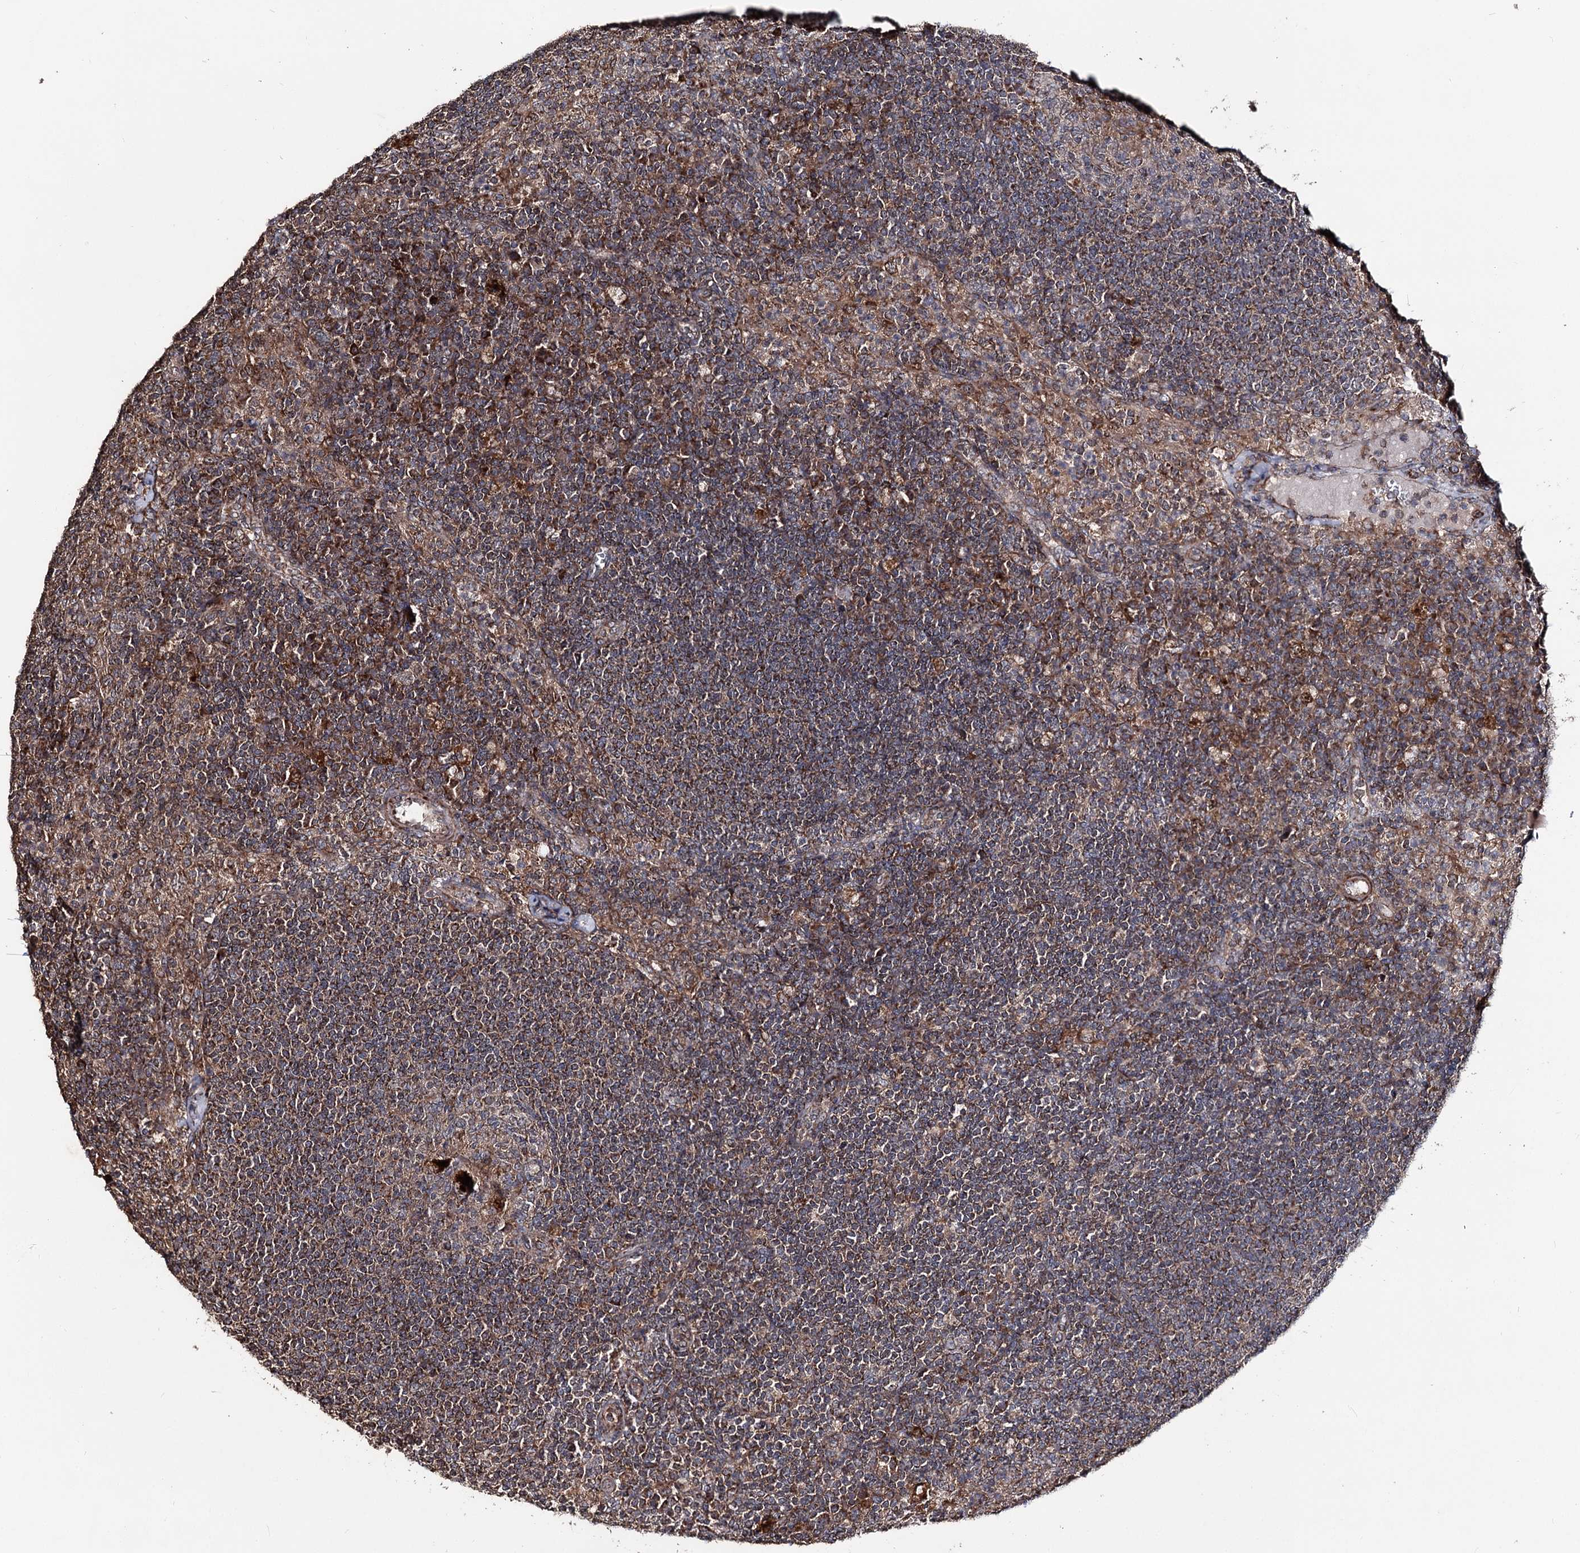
{"staining": {"intensity": "weak", "quantity": "<25%", "location": "cytoplasmic/membranous"}, "tissue": "lymph node", "cell_type": "Germinal center cells", "image_type": "normal", "snomed": [{"axis": "morphology", "description": "Normal tissue, NOS"}, {"axis": "topography", "description": "Lymph node"}], "caption": "Germinal center cells show no significant expression in benign lymph node. (DAB immunohistochemistry (IHC) visualized using brightfield microscopy, high magnification).", "gene": "MINDY3", "patient": {"sex": "female", "age": 70}}